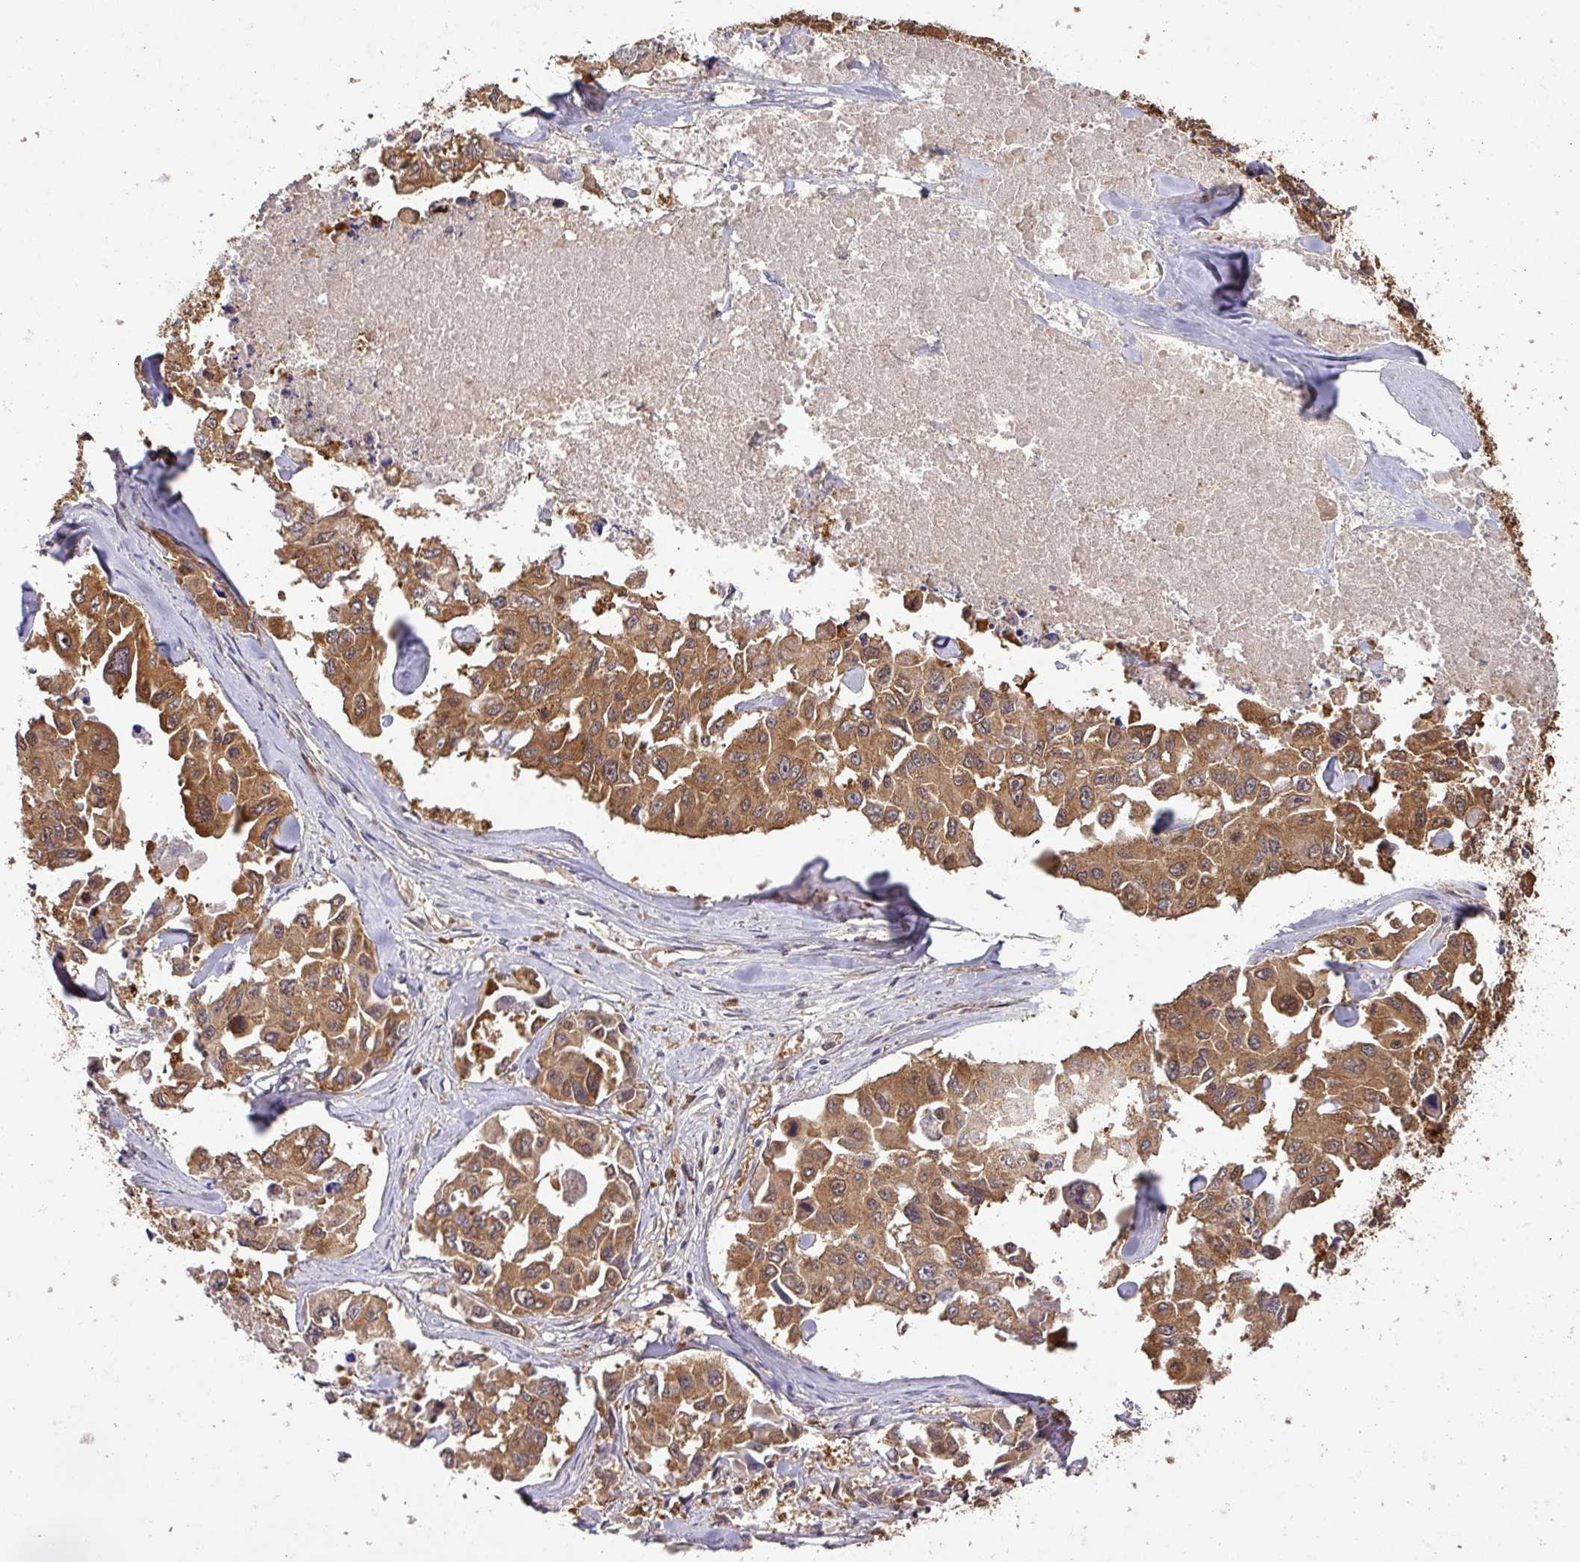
{"staining": {"intensity": "moderate", "quantity": ">75%", "location": "cytoplasmic/membranous"}, "tissue": "lung cancer", "cell_type": "Tumor cells", "image_type": "cancer", "snomed": [{"axis": "morphology", "description": "Adenocarcinoma, NOS"}, {"axis": "topography", "description": "Lung"}], "caption": "This is an image of IHC staining of lung adenocarcinoma, which shows moderate expression in the cytoplasmic/membranous of tumor cells.", "gene": "GSPT1", "patient": {"sex": "male", "age": 64}}